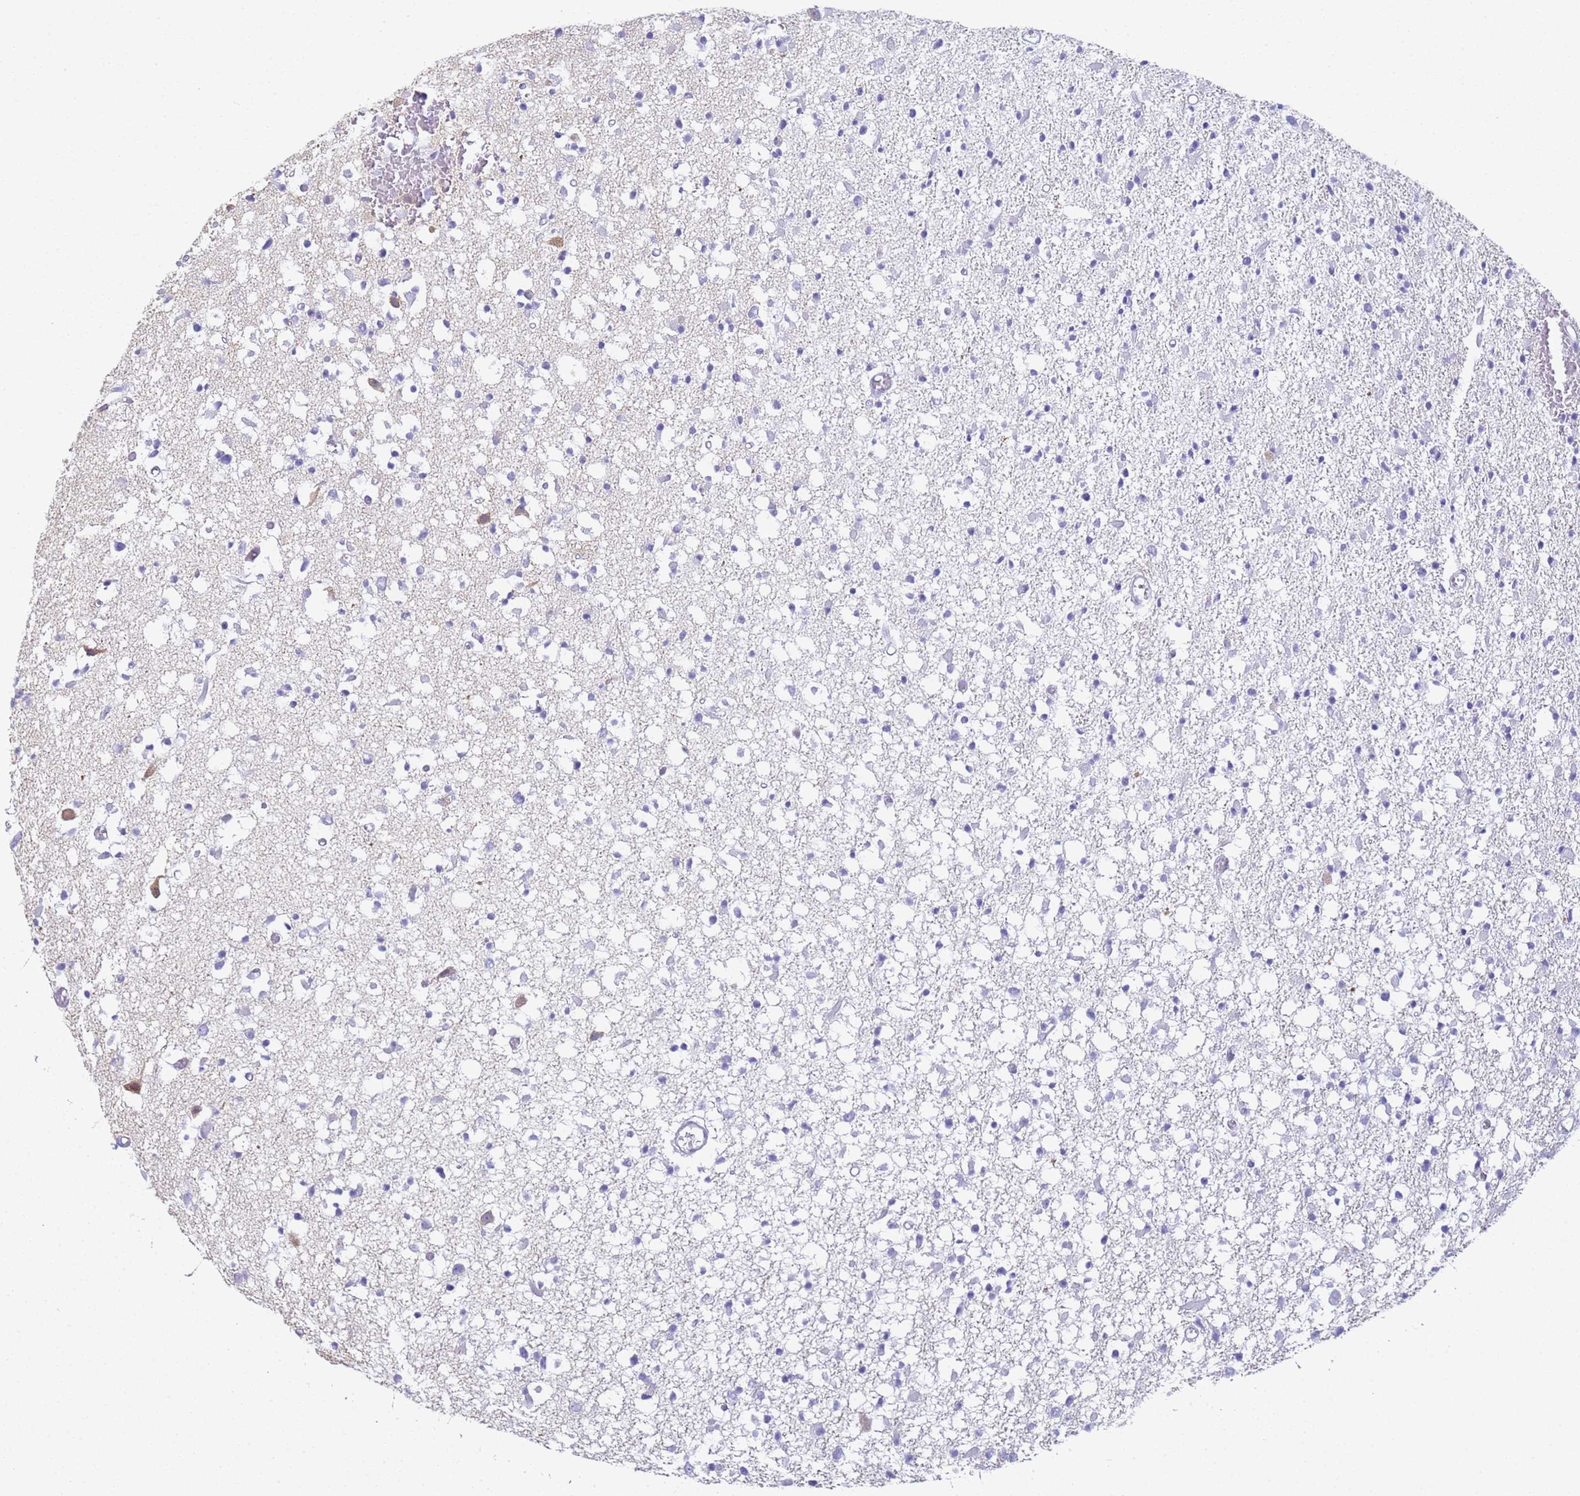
{"staining": {"intensity": "negative", "quantity": "none", "location": "none"}, "tissue": "glioma", "cell_type": "Tumor cells", "image_type": "cancer", "snomed": [{"axis": "morphology", "description": "Glioma, malignant, Low grade"}, {"axis": "topography", "description": "Brain"}], "caption": "This is an immunohistochemistry (IHC) histopathology image of glioma. There is no expression in tumor cells.", "gene": "CR1", "patient": {"sex": "female", "age": 22}}